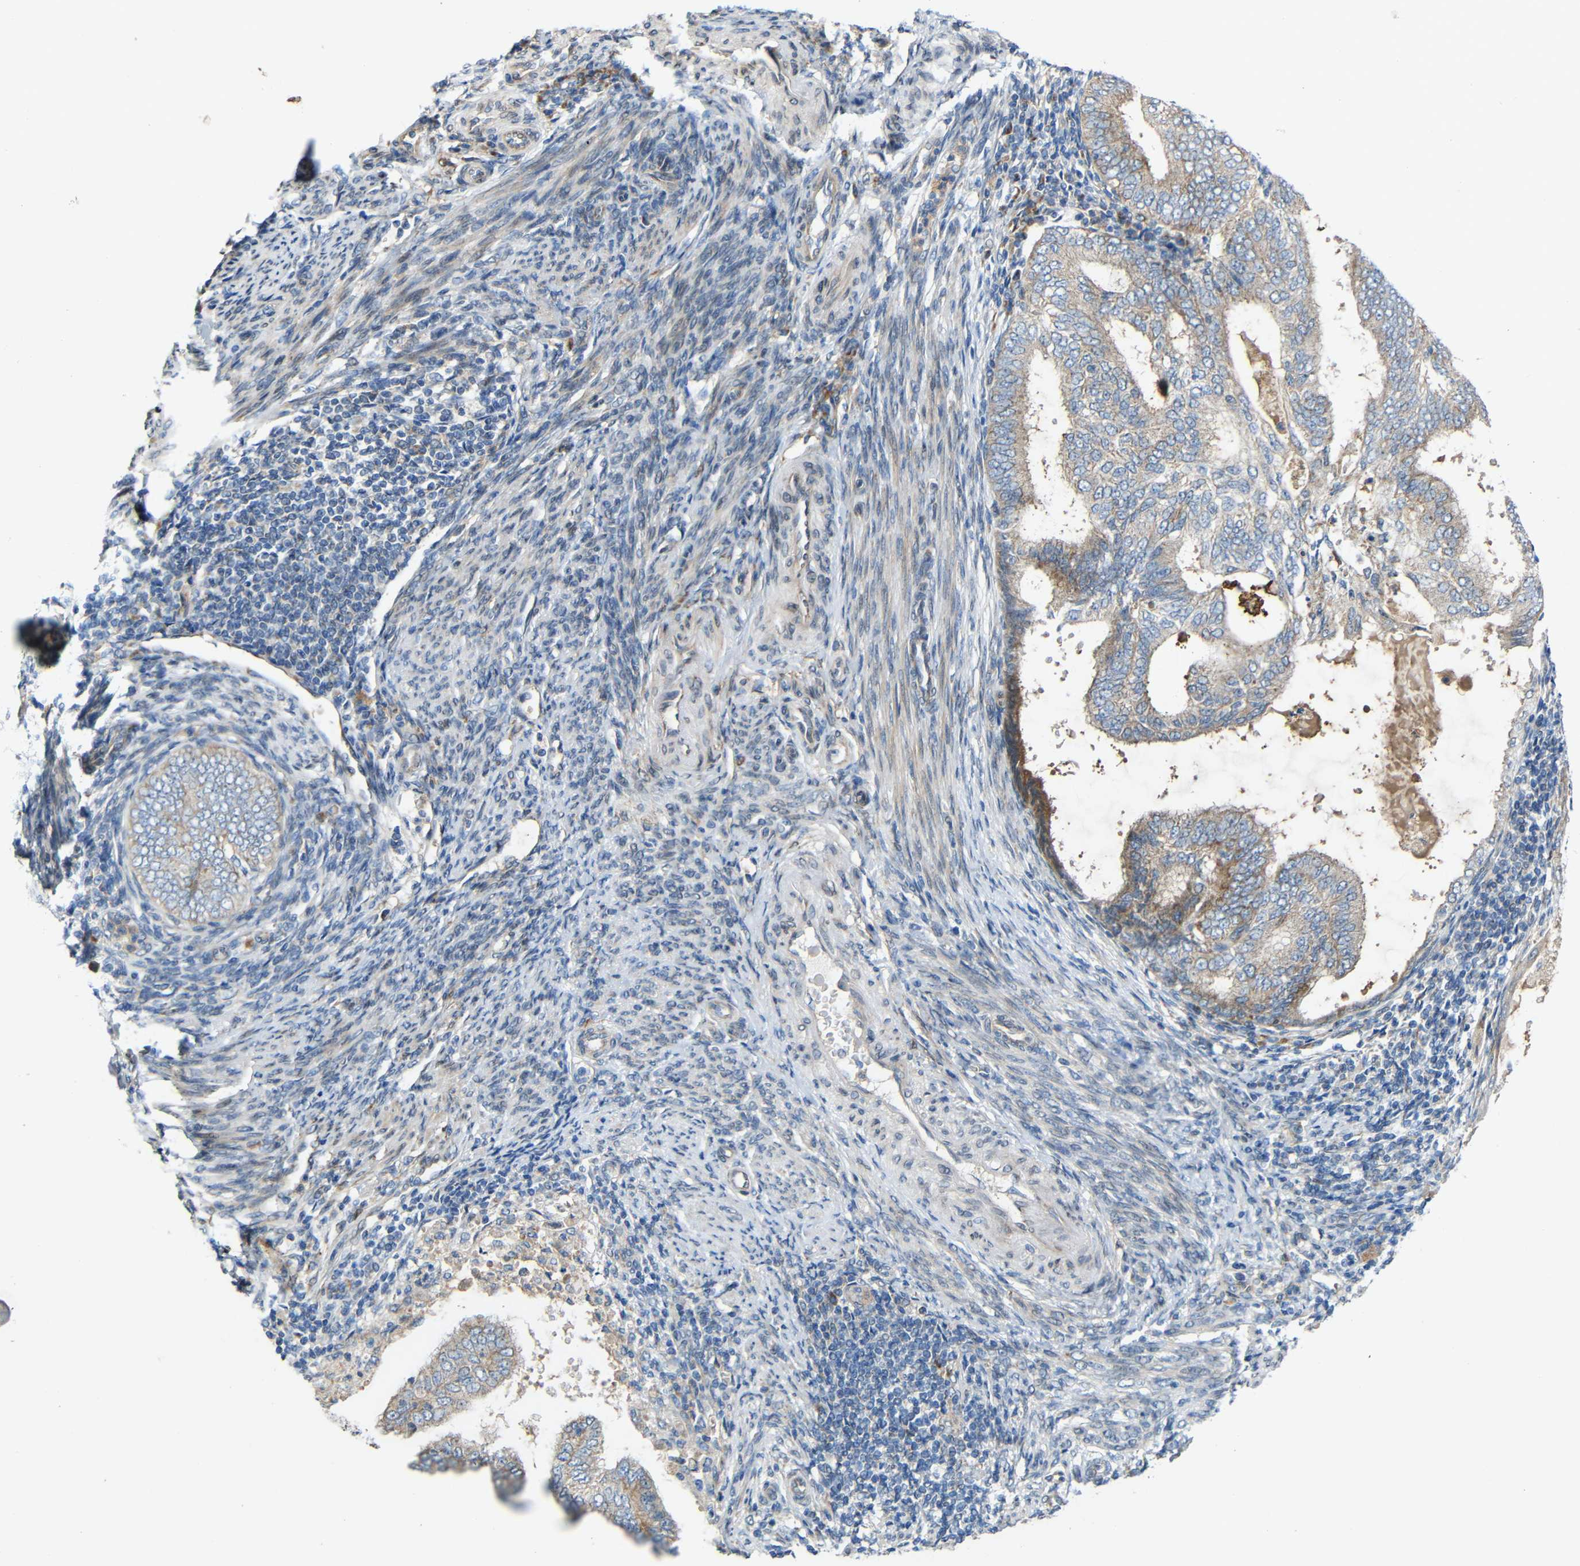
{"staining": {"intensity": "weak", "quantity": ">75%", "location": "cytoplasmic/membranous"}, "tissue": "endometrial cancer", "cell_type": "Tumor cells", "image_type": "cancer", "snomed": [{"axis": "morphology", "description": "Adenocarcinoma, NOS"}, {"axis": "topography", "description": "Endometrium"}], "caption": "Immunohistochemistry of adenocarcinoma (endometrial) reveals low levels of weak cytoplasmic/membranous expression in about >75% of tumor cells.", "gene": "TMEM25", "patient": {"sex": "female", "age": 58}}